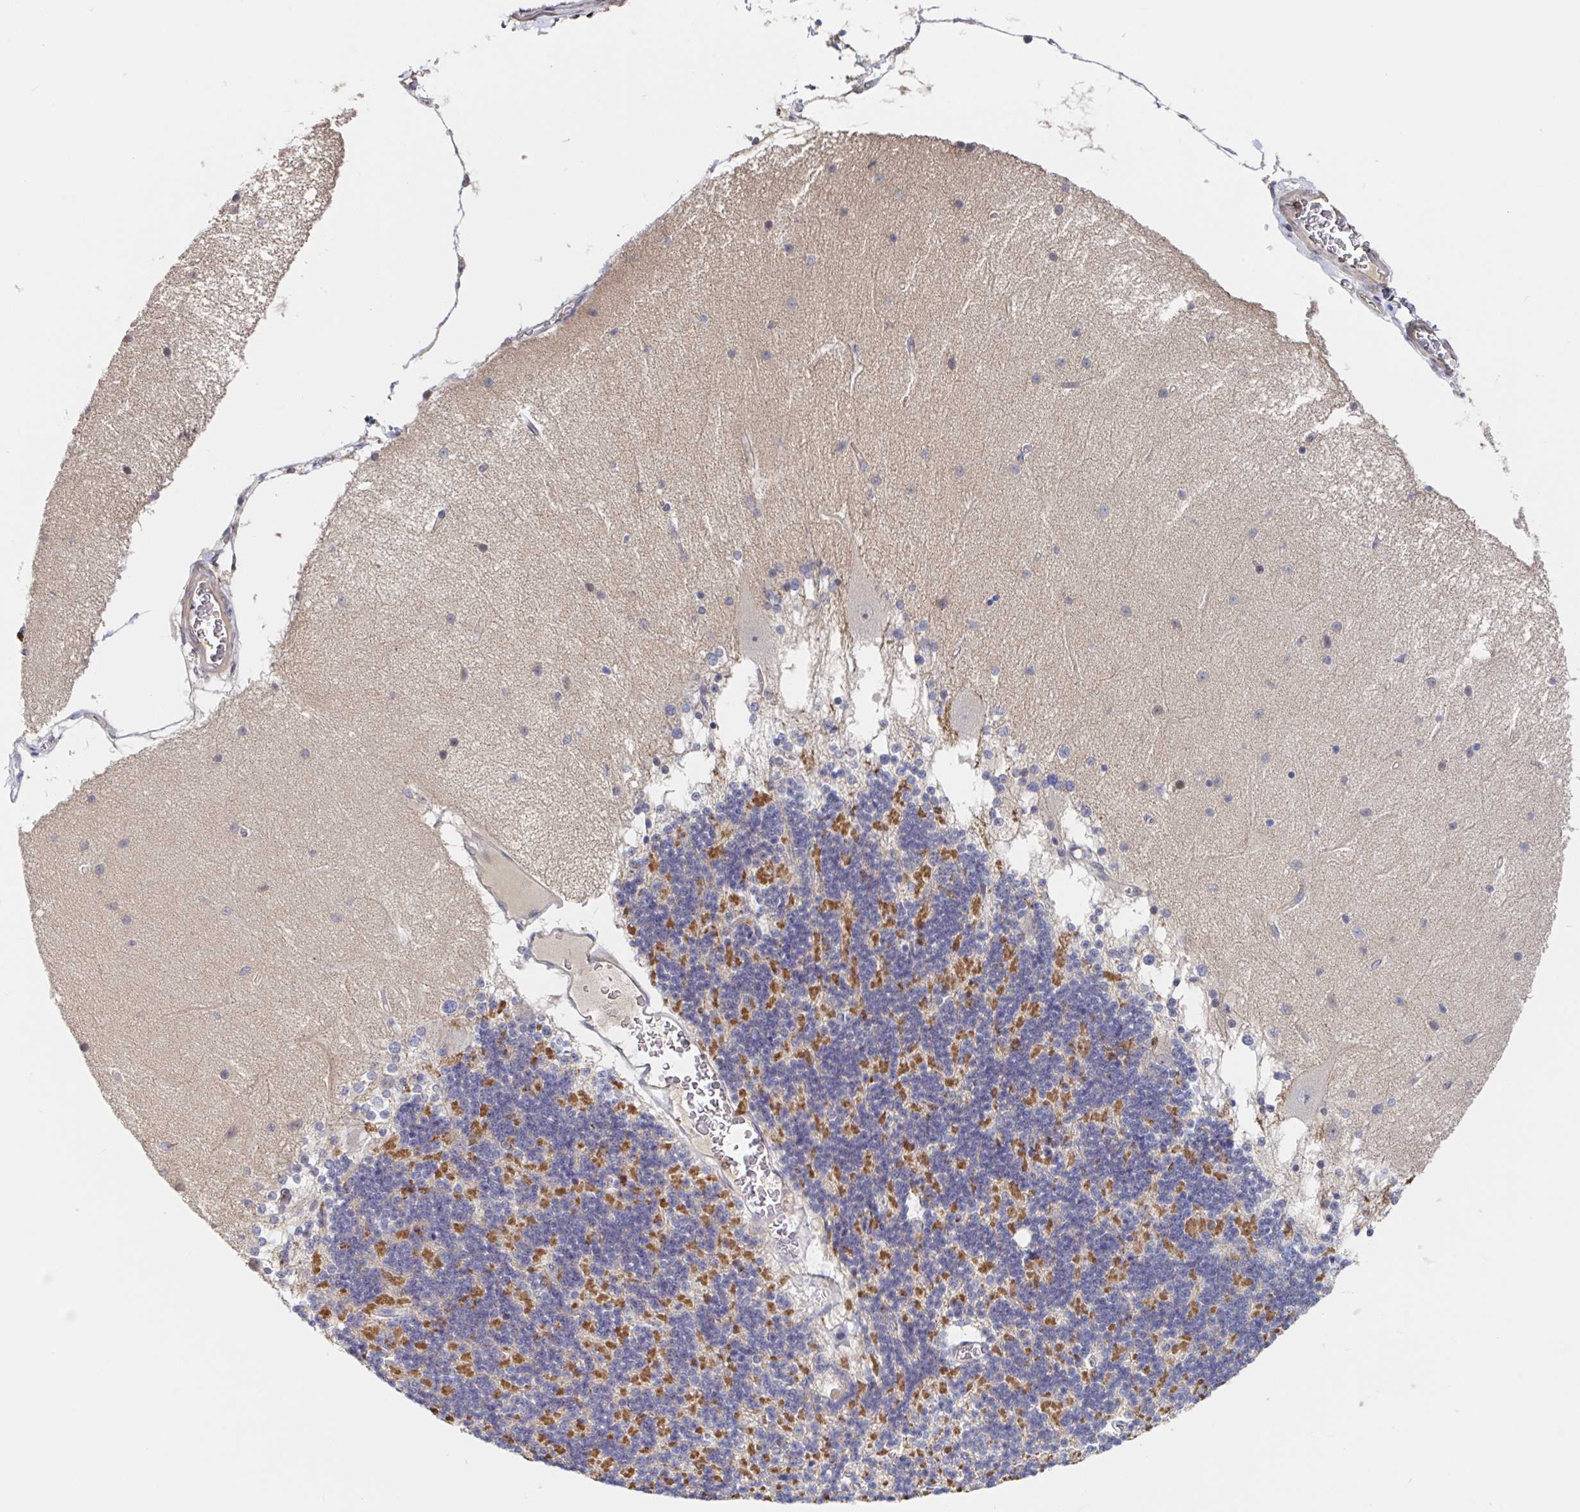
{"staining": {"intensity": "strong", "quantity": "<25%", "location": "cytoplasmic/membranous"}, "tissue": "cerebellum", "cell_type": "Cells in granular layer", "image_type": "normal", "snomed": [{"axis": "morphology", "description": "Normal tissue, NOS"}, {"axis": "topography", "description": "Cerebellum"}], "caption": "Human cerebellum stained with a protein marker shows strong staining in cells in granular layer.", "gene": "DHRS12", "patient": {"sex": "female", "age": 54}}